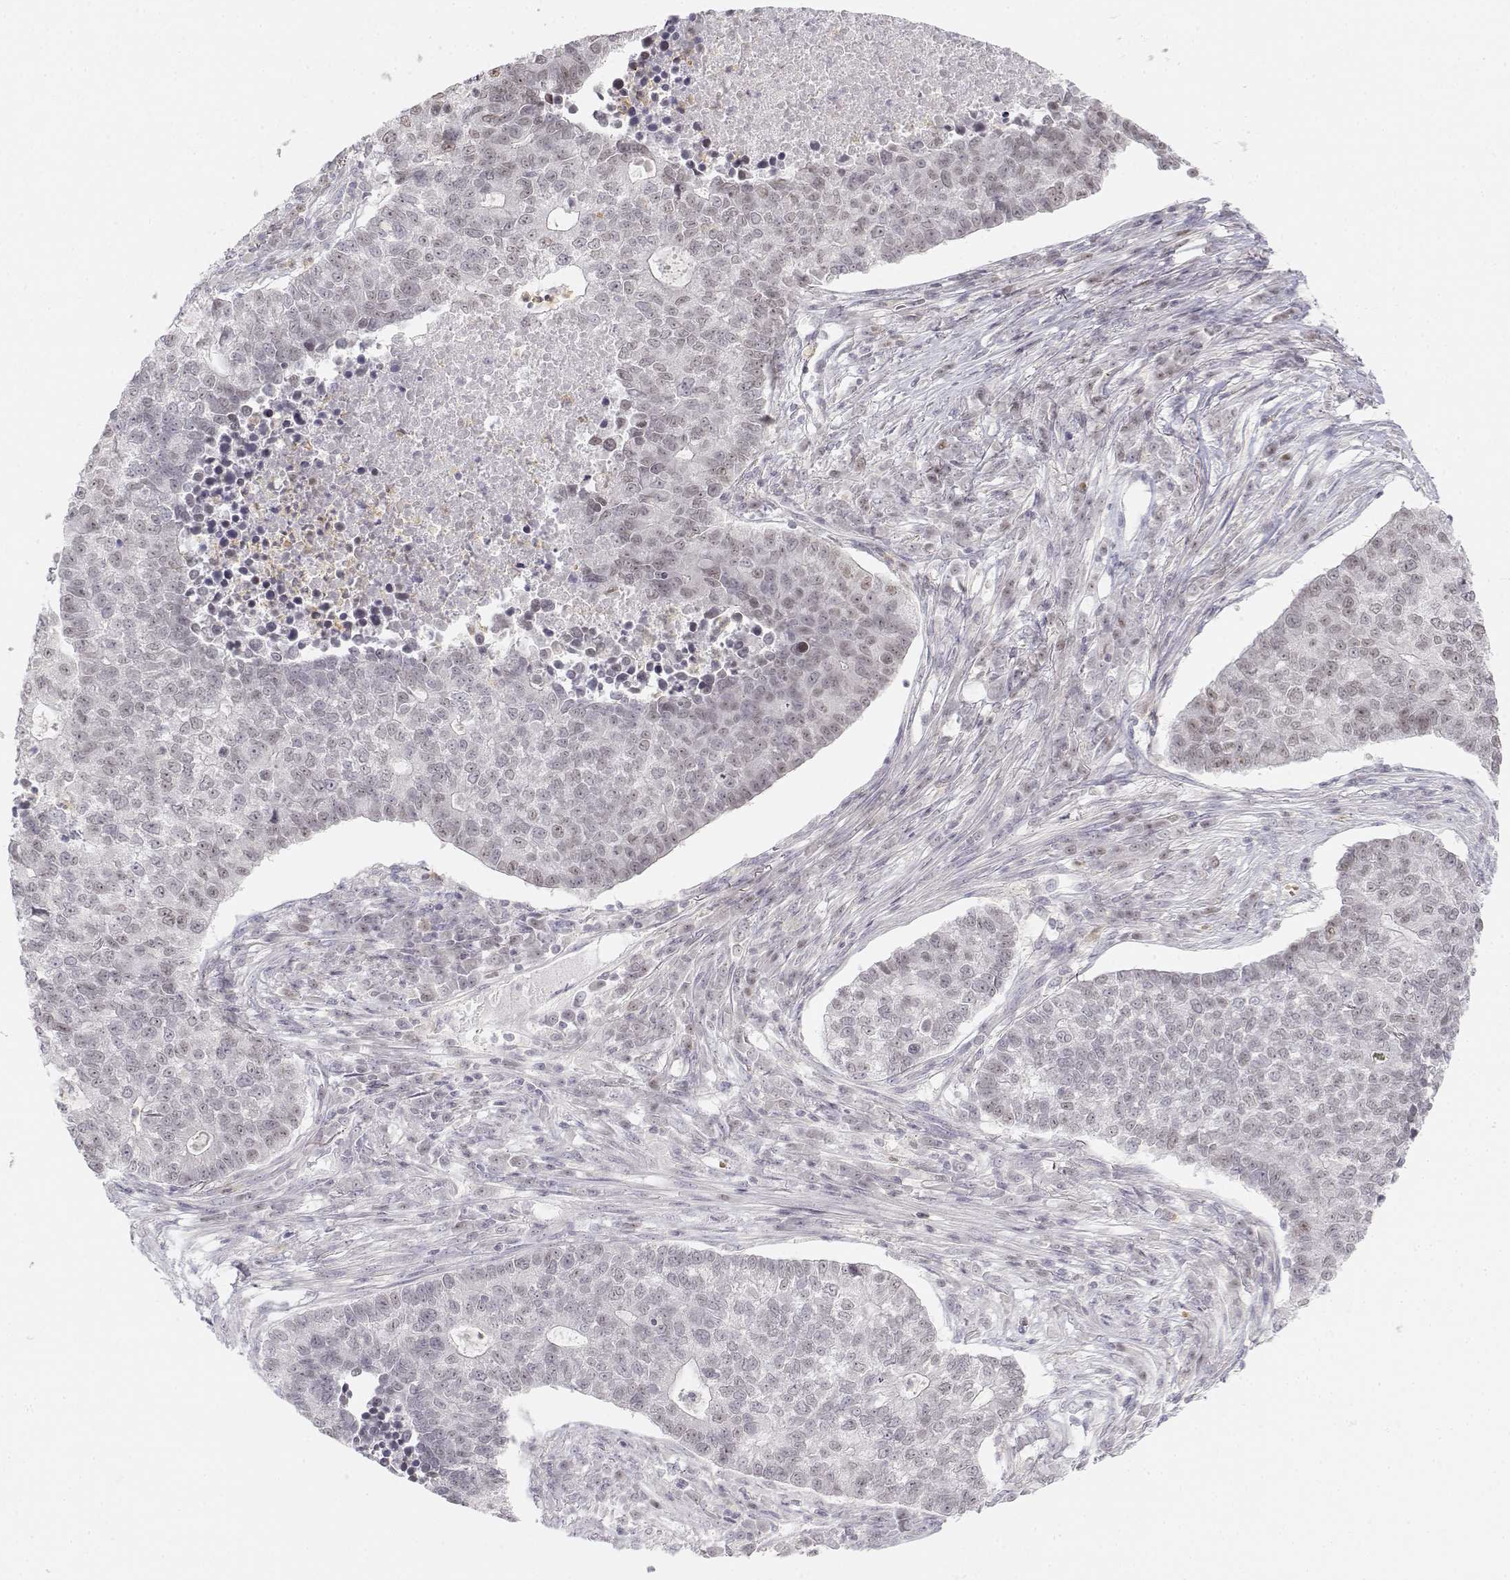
{"staining": {"intensity": "negative", "quantity": "none", "location": "none"}, "tissue": "lung cancer", "cell_type": "Tumor cells", "image_type": "cancer", "snomed": [{"axis": "morphology", "description": "Adenocarcinoma, NOS"}, {"axis": "topography", "description": "Lung"}], "caption": "Lung adenocarcinoma was stained to show a protein in brown. There is no significant expression in tumor cells.", "gene": "GLIPR1L2", "patient": {"sex": "male", "age": 57}}